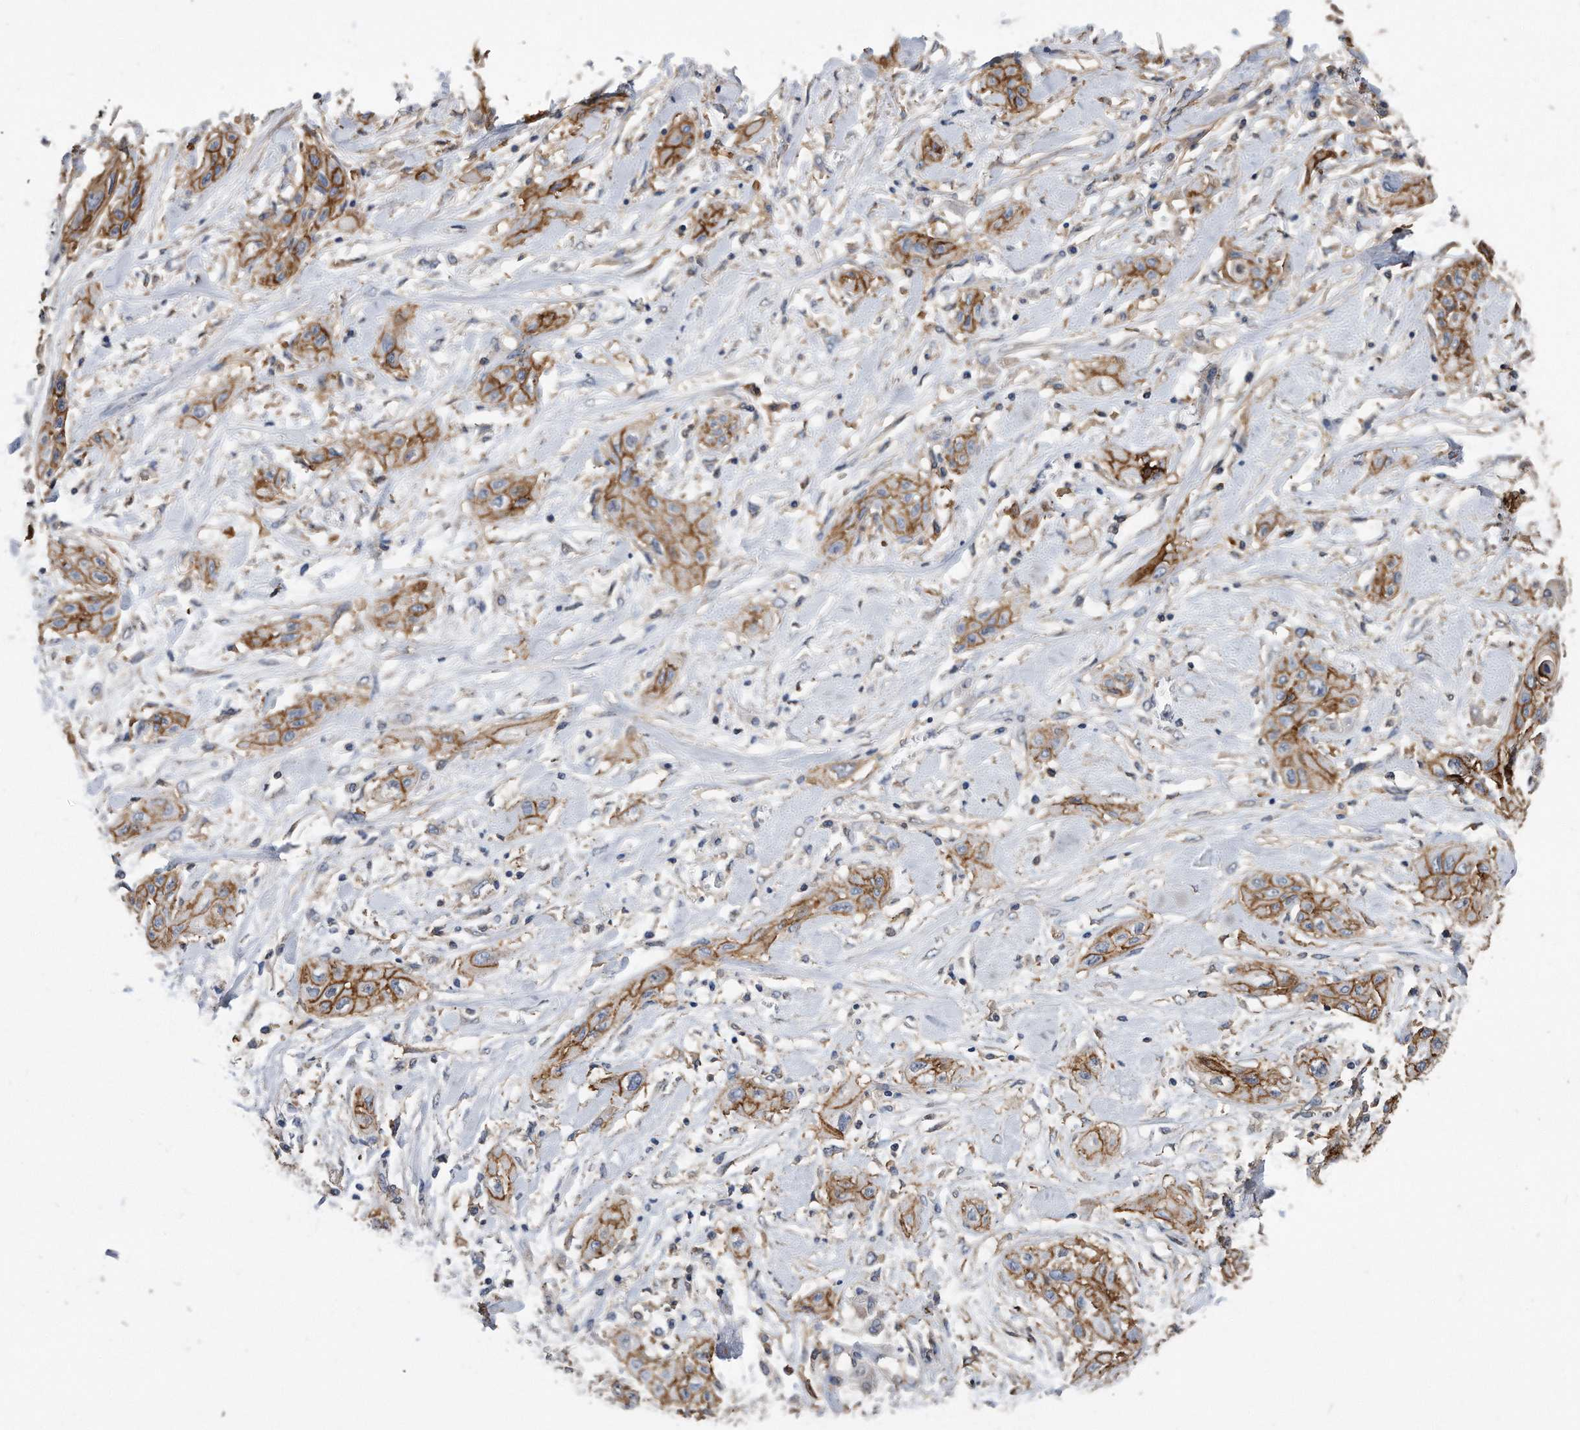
{"staining": {"intensity": "moderate", "quantity": ">75%", "location": "cytoplasmic/membranous"}, "tissue": "lung cancer", "cell_type": "Tumor cells", "image_type": "cancer", "snomed": [{"axis": "morphology", "description": "Squamous cell carcinoma, NOS"}, {"axis": "topography", "description": "Lung"}], "caption": "Tumor cells demonstrate medium levels of moderate cytoplasmic/membranous expression in approximately >75% of cells in human lung squamous cell carcinoma. (Brightfield microscopy of DAB IHC at high magnification).", "gene": "CDCP1", "patient": {"sex": "female", "age": 47}}